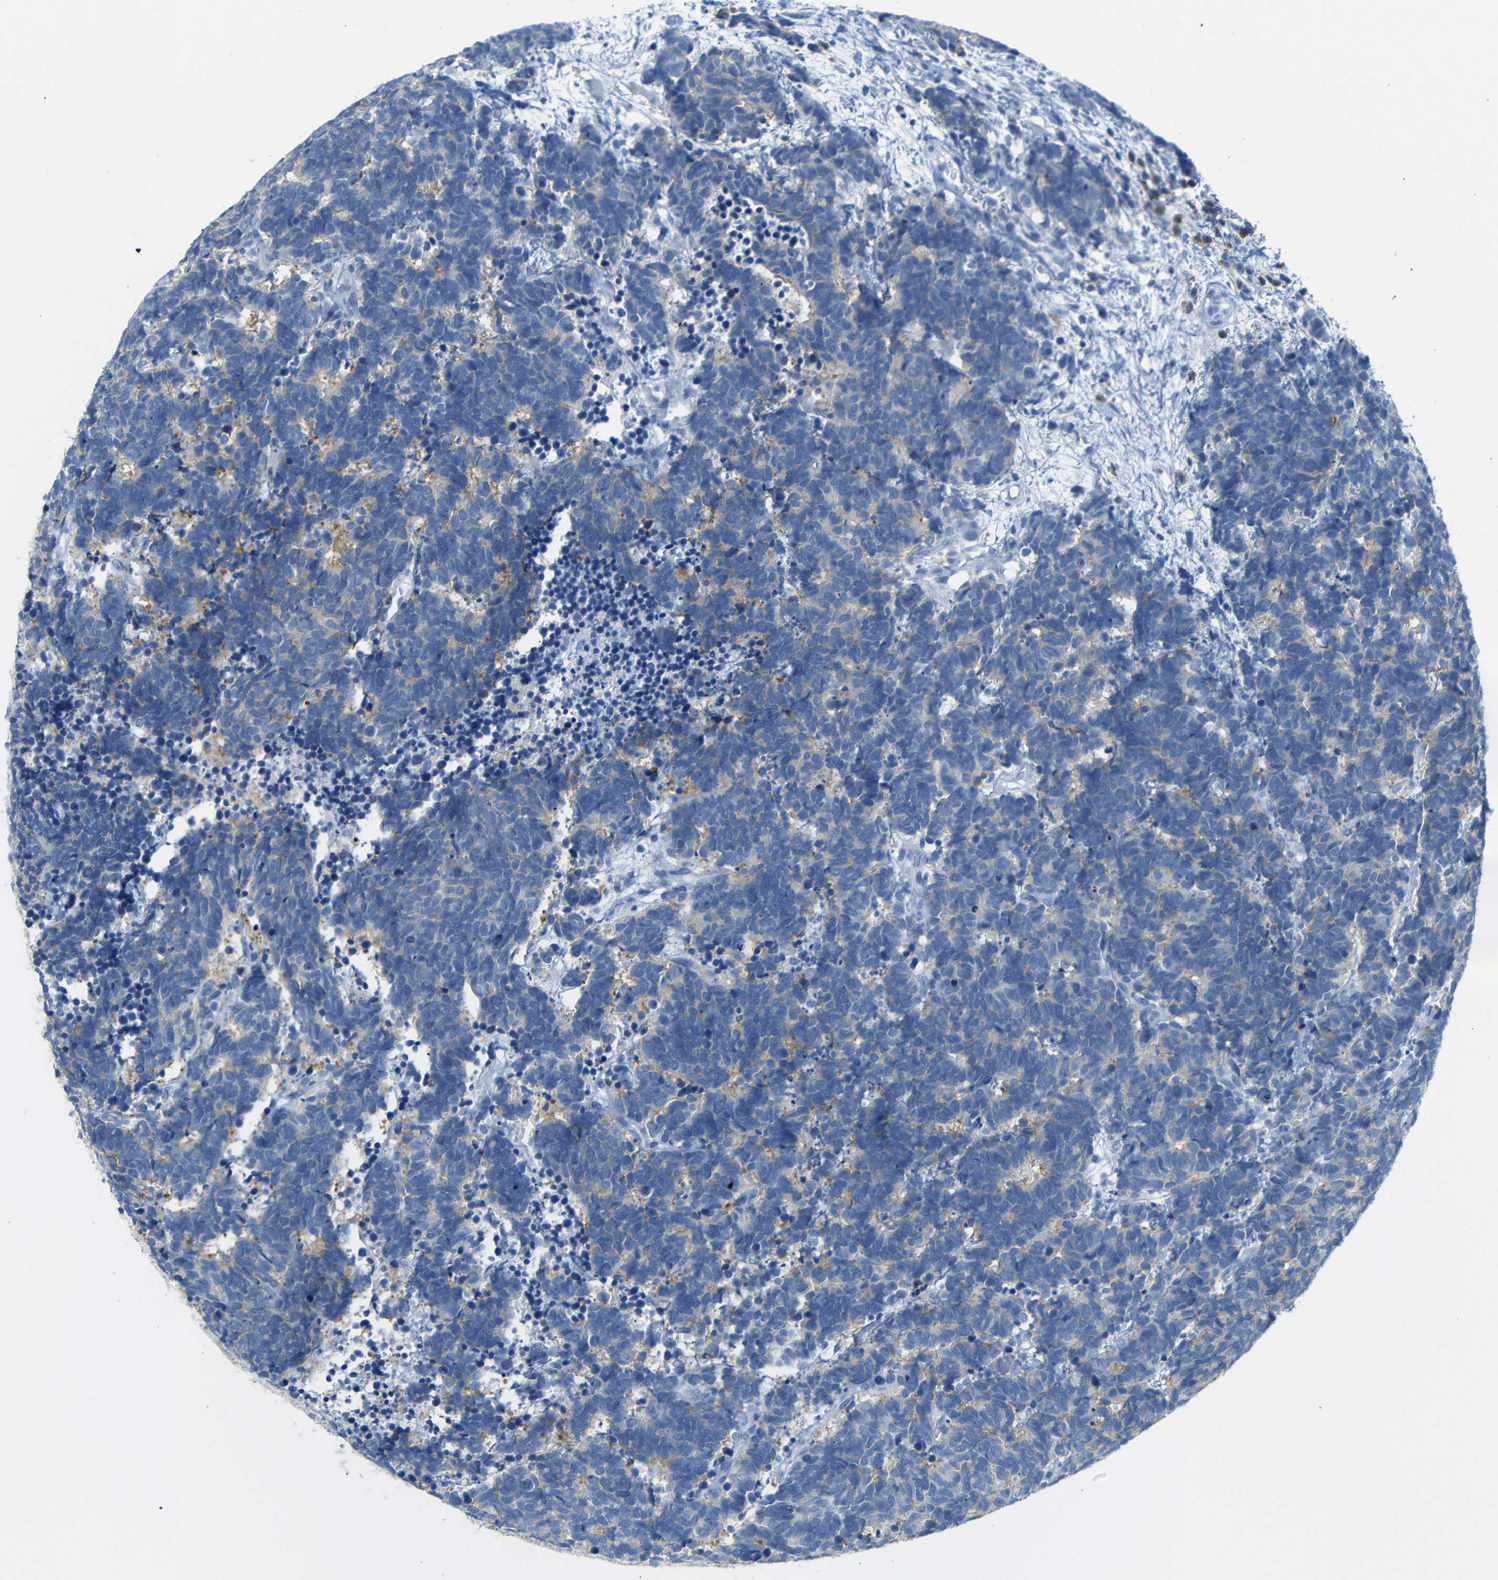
{"staining": {"intensity": "weak", "quantity": ">75%", "location": "cytoplasmic/membranous"}, "tissue": "carcinoid", "cell_type": "Tumor cells", "image_type": "cancer", "snomed": [{"axis": "morphology", "description": "Carcinoma, NOS"}, {"axis": "morphology", "description": "Carcinoid, malignant, NOS"}, {"axis": "topography", "description": "Urinary bladder"}], "caption": "A brown stain labels weak cytoplasmic/membranous positivity of a protein in carcinoid tumor cells.", "gene": "FCRL1", "patient": {"sex": "male", "age": 57}}